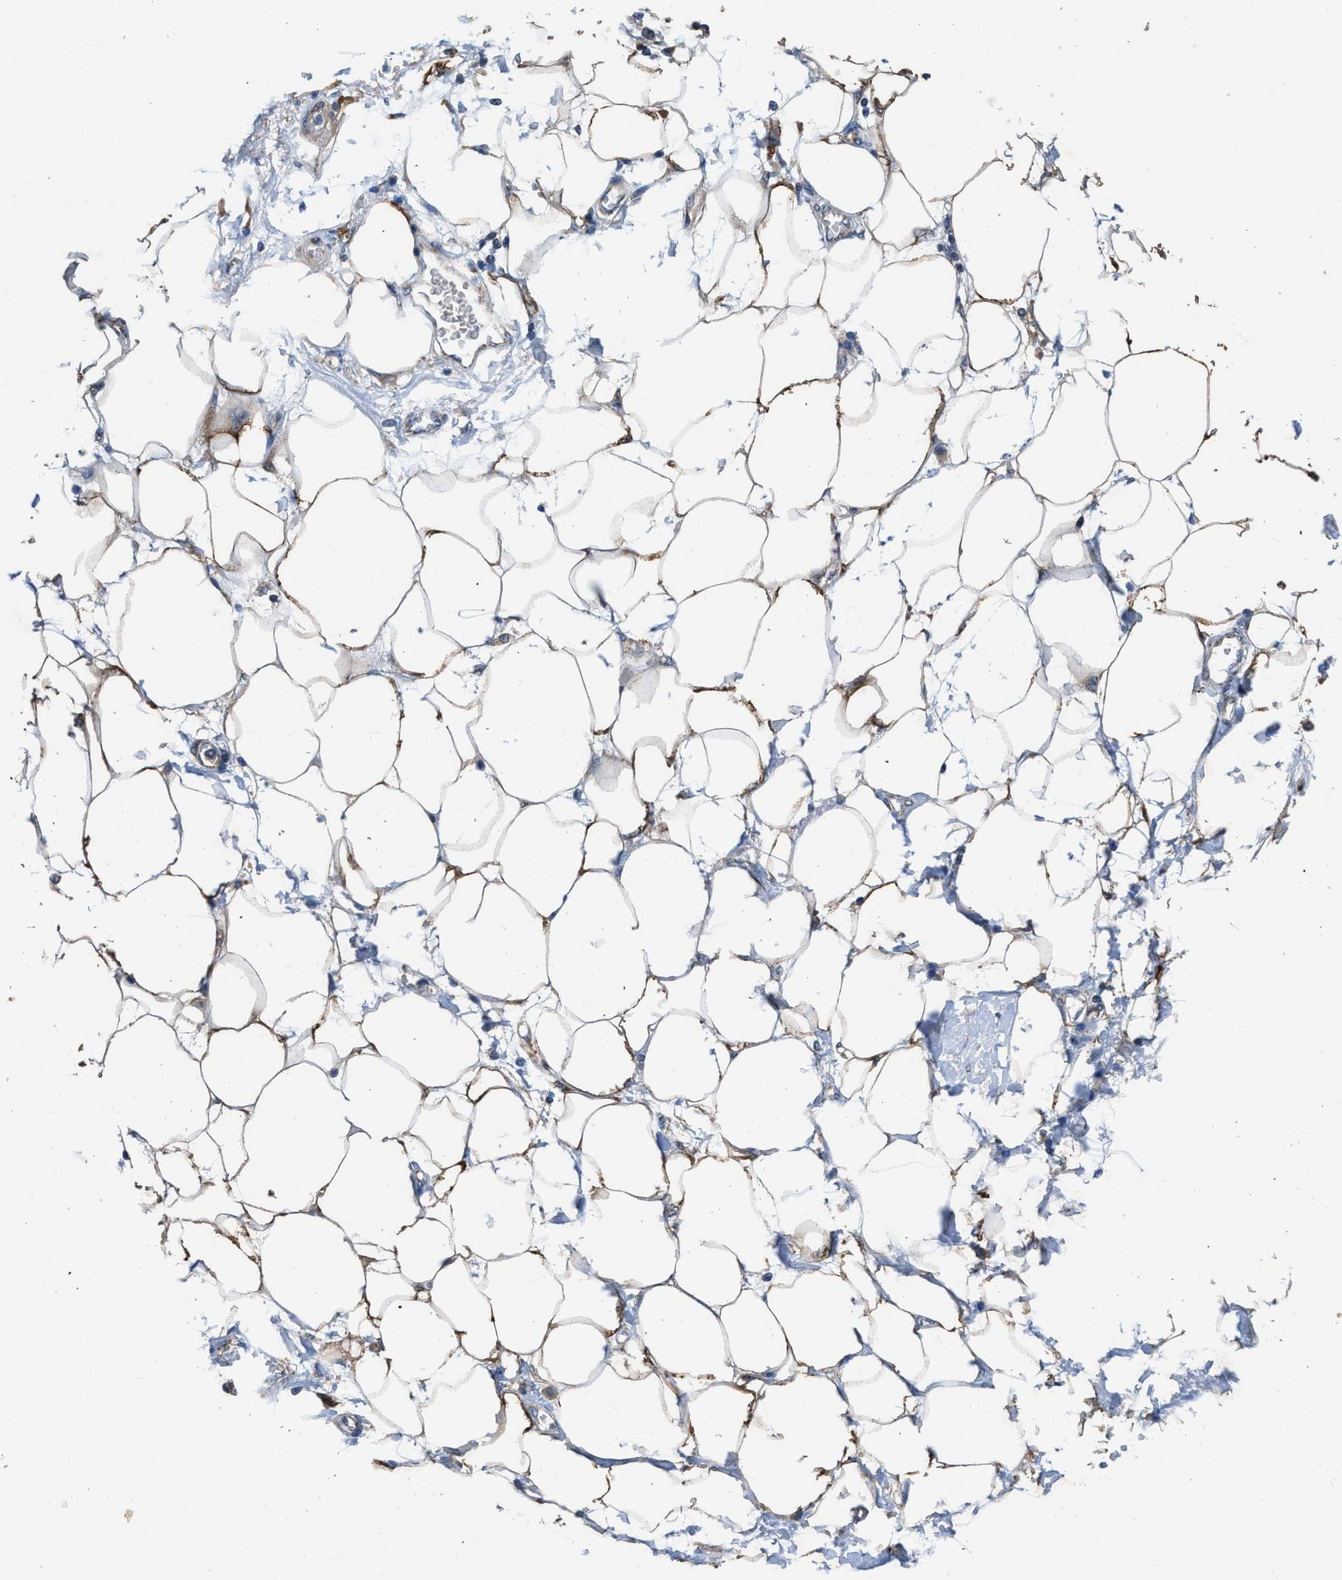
{"staining": {"intensity": "moderate", "quantity": ">75%", "location": "cytoplasmic/membranous"}, "tissue": "adipose tissue", "cell_type": "Adipocytes", "image_type": "normal", "snomed": [{"axis": "morphology", "description": "Normal tissue, NOS"}, {"axis": "morphology", "description": "Adenocarcinoma, NOS"}, {"axis": "topography", "description": "Duodenum"}, {"axis": "topography", "description": "Peripheral nerve tissue"}], "caption": "Adipose tissue stained with immunohistochemistry demonstrates moderate cytoplasmic/membranous positivity in approximately >75% of adipocytes.", "gene": "PDP1", "patient": {"sex": "female", "age": 60}}